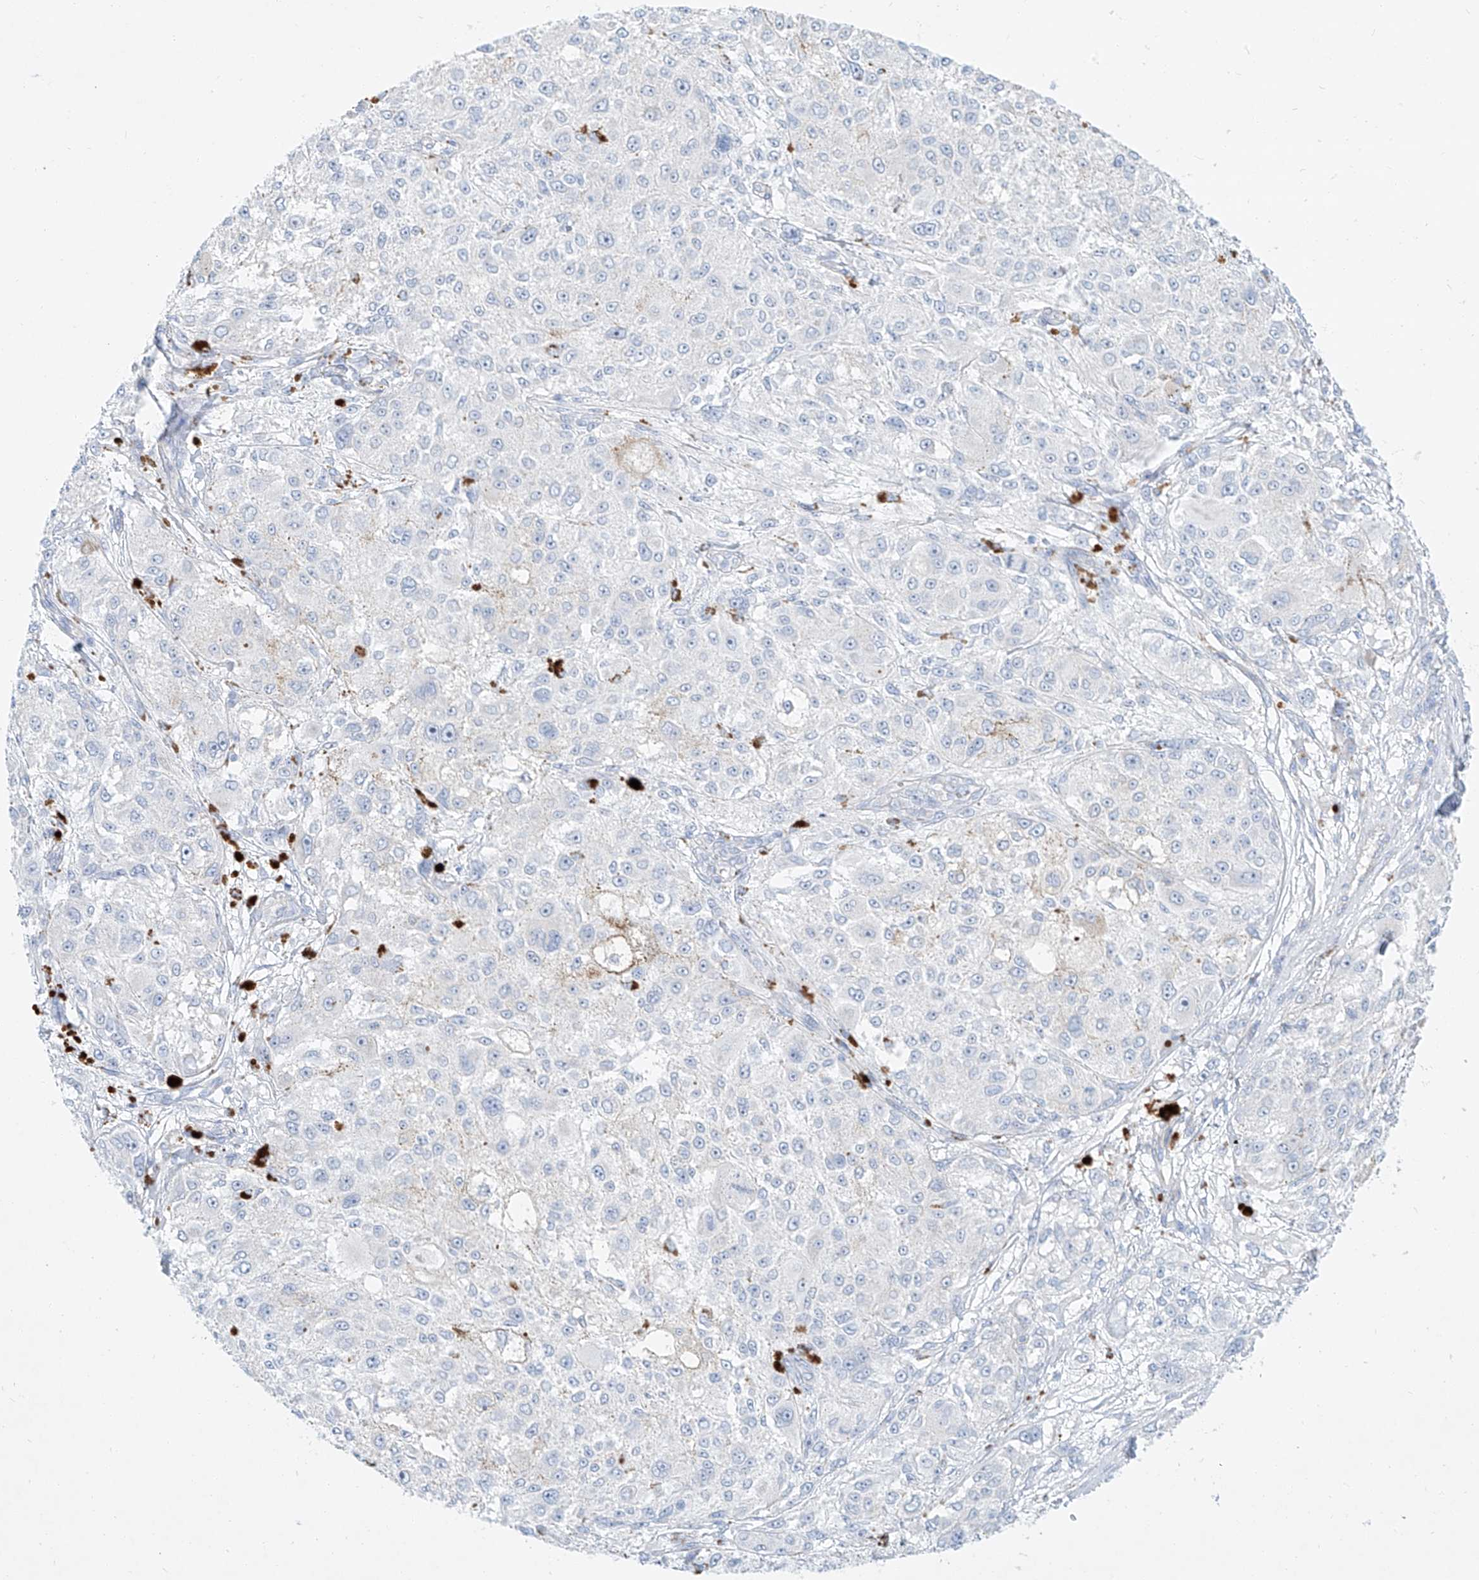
{"staining": {"intensity": "negative", "quantity": "none", "location": "none"}, "tissue": "melanoma", "cell_type": "Tumor cells", "image_type": "cancer", "snomed": [{"axis": "morphology", "description": "Necrosis, NOS"}, {"axis": "morphology", "description": "Malignant melanoma, NOS"}, {"axis": "topography", "description": "Skin"}], "caption": "Immunohistochemical staining of malignant melanoma displays no significant staining in tumor cells.", "gene": "AJM1", "patient": {"sex": "female", "age": 87}}